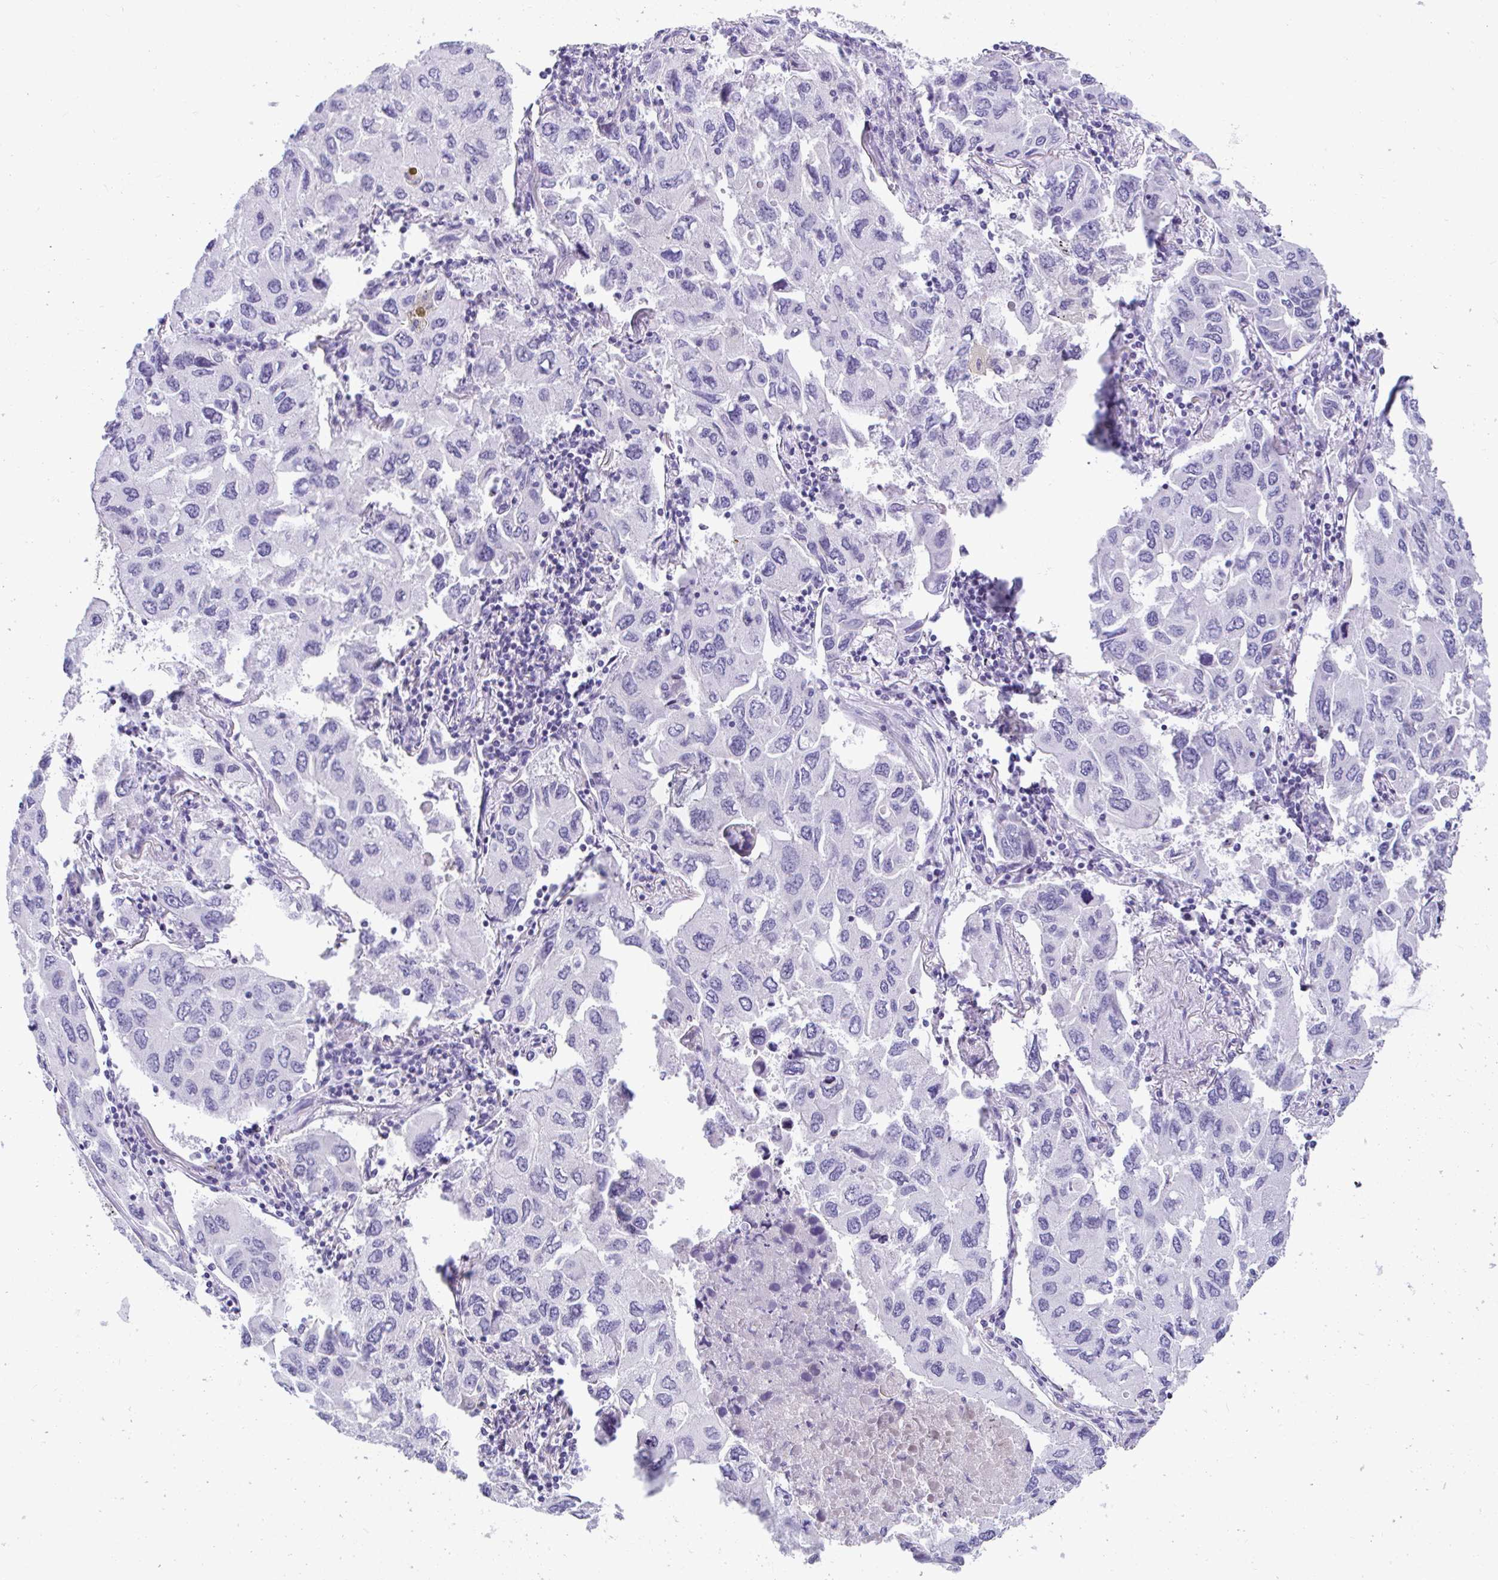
{"staining": {"intensity": "negative", "quantity": "none", "location": "none"}, "tissue": "lung cancer", "cell_type": "Tumor cells", "image_type": "cancer", "snomed": [{"axis": "morphology", "description": "Adenocarcinoma, NOS"}, {"axis": "topography", "description": "Lung"}], "caption": "An immunohistochemistry histopathology image of adenocarcinoma (lung) is shown. There is no staining in tumor cells of adenocarcinoma (lung).", "gene": "TTC30B", "patient": {"sex": "male", "age": 64}}